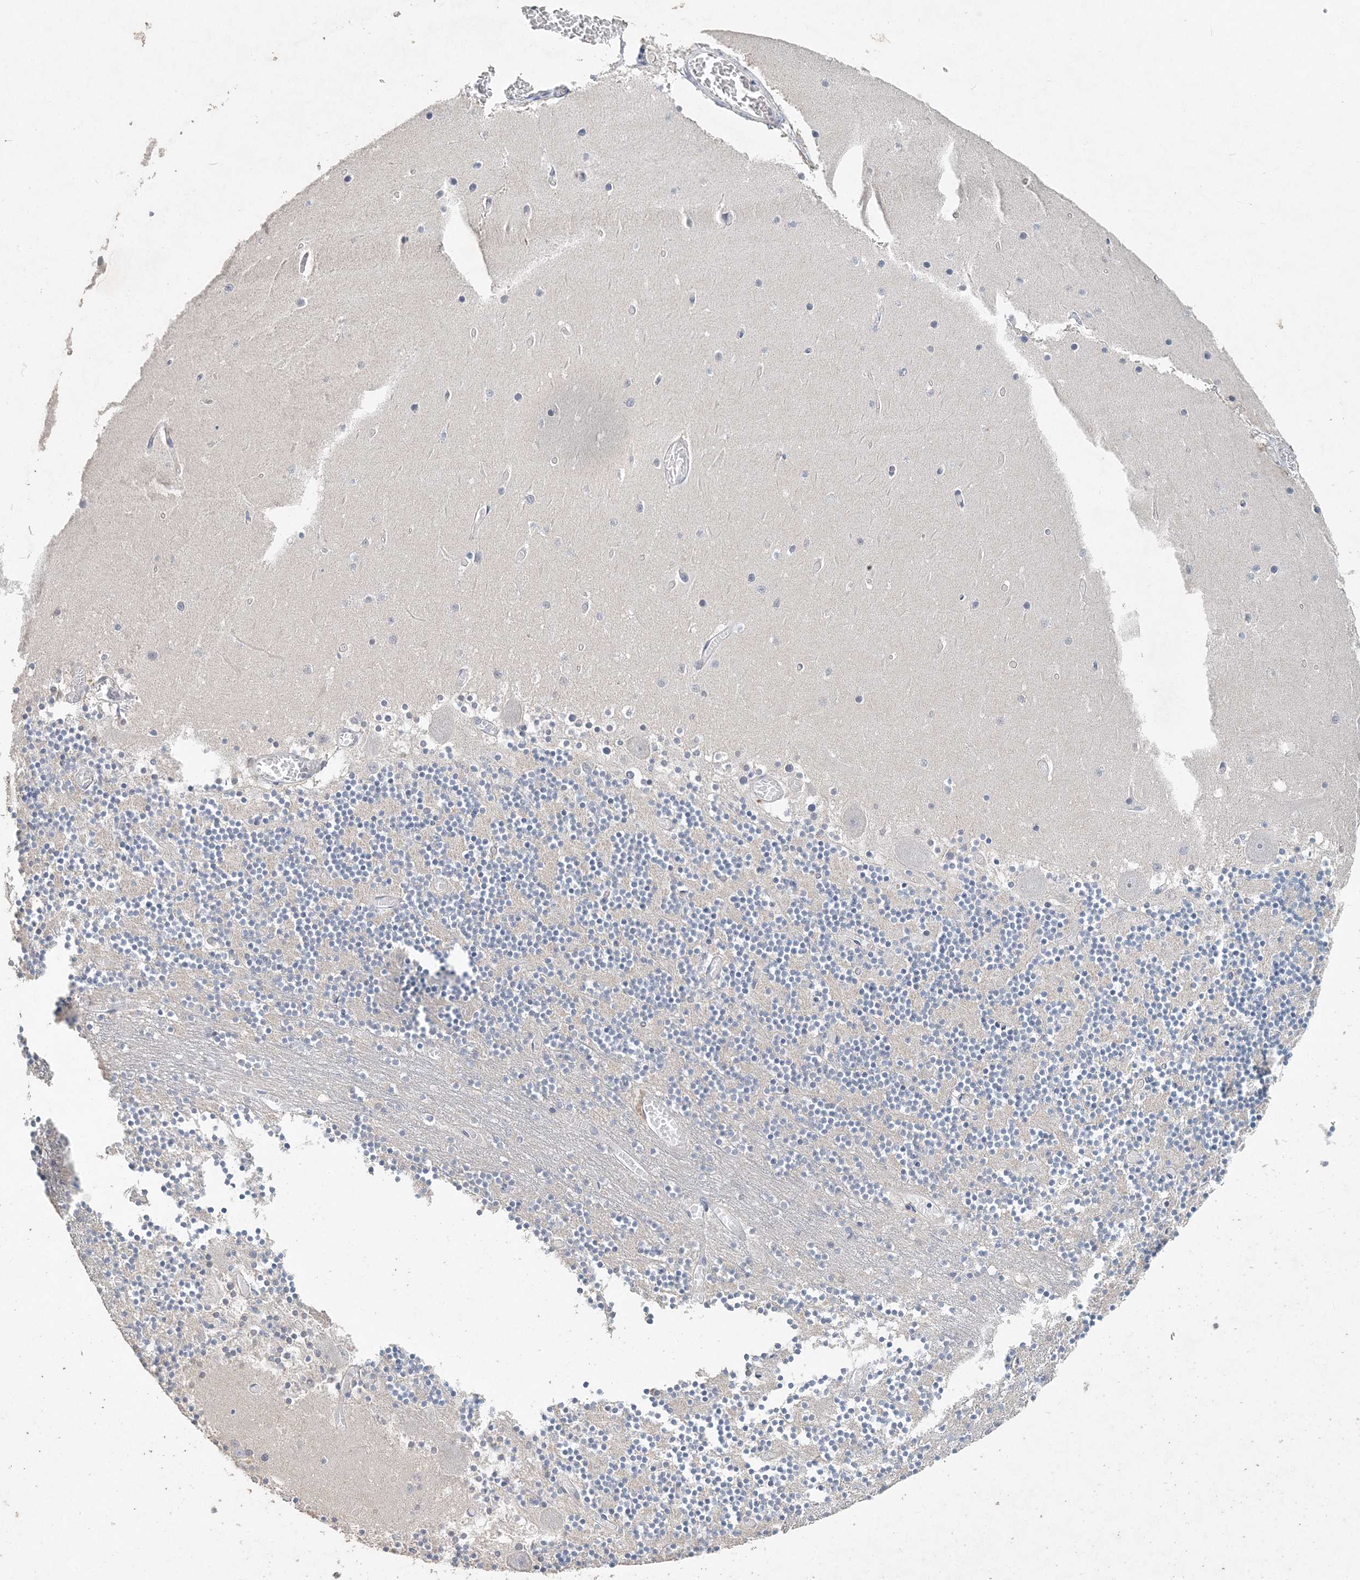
{"staining": {"intensity": "negative", "quantity": "none", "location": "none"}, "tissue": "cerebellum", "cell_type": "Cells in granular layer", "image_type": "normal", "snomed": [{"axis": "morphology", "description": "Normal tissue, NOS"}, {"axis": "topography", "description": "Cerebellum"}], "caption": "An immunohistochemistry image of normal cerebellum is shown. There is no staining in cells in granular layer of cerebellum.", "gene": "DNAH5", "patient": {"sex": "female", "age": 28}}